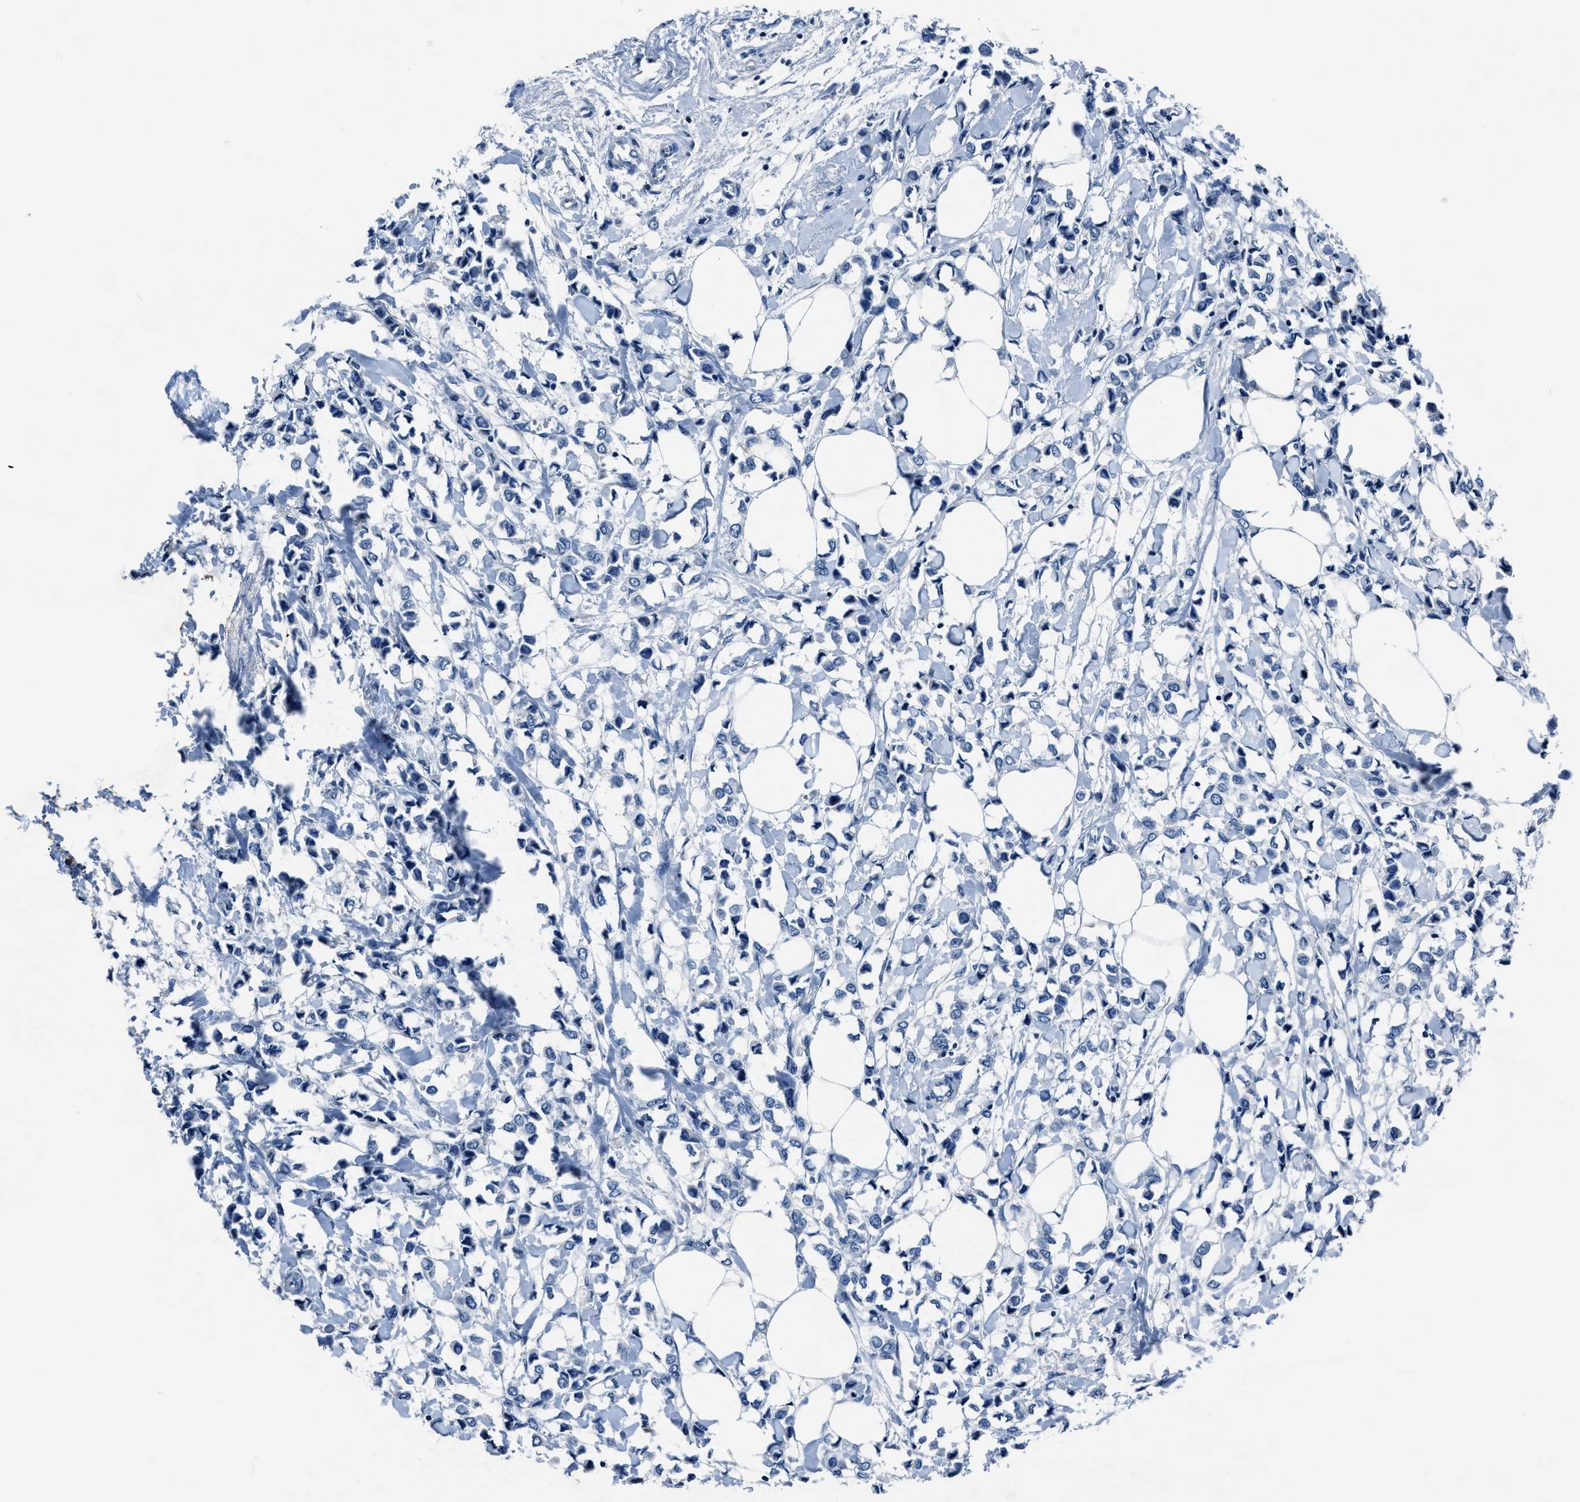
{"staining": {"intensity": "negative", "quantity": "none", "location": "none"}, "tissue": "breast cancer", "cell_type": "Tumor cells", "image_type": "cancer", "snomed": [{"axis": "morphology", "description": "Lobular carcinoma"}, {"axis": "topography", "description": "Breast"}], "caption": "This is an immunohistochemistry micrograph of human lobular carcinoma (breast). There is no positivity in tumor cells.", "gene": "ADAM2", "patient": {"sex": "female", "age": 51}}